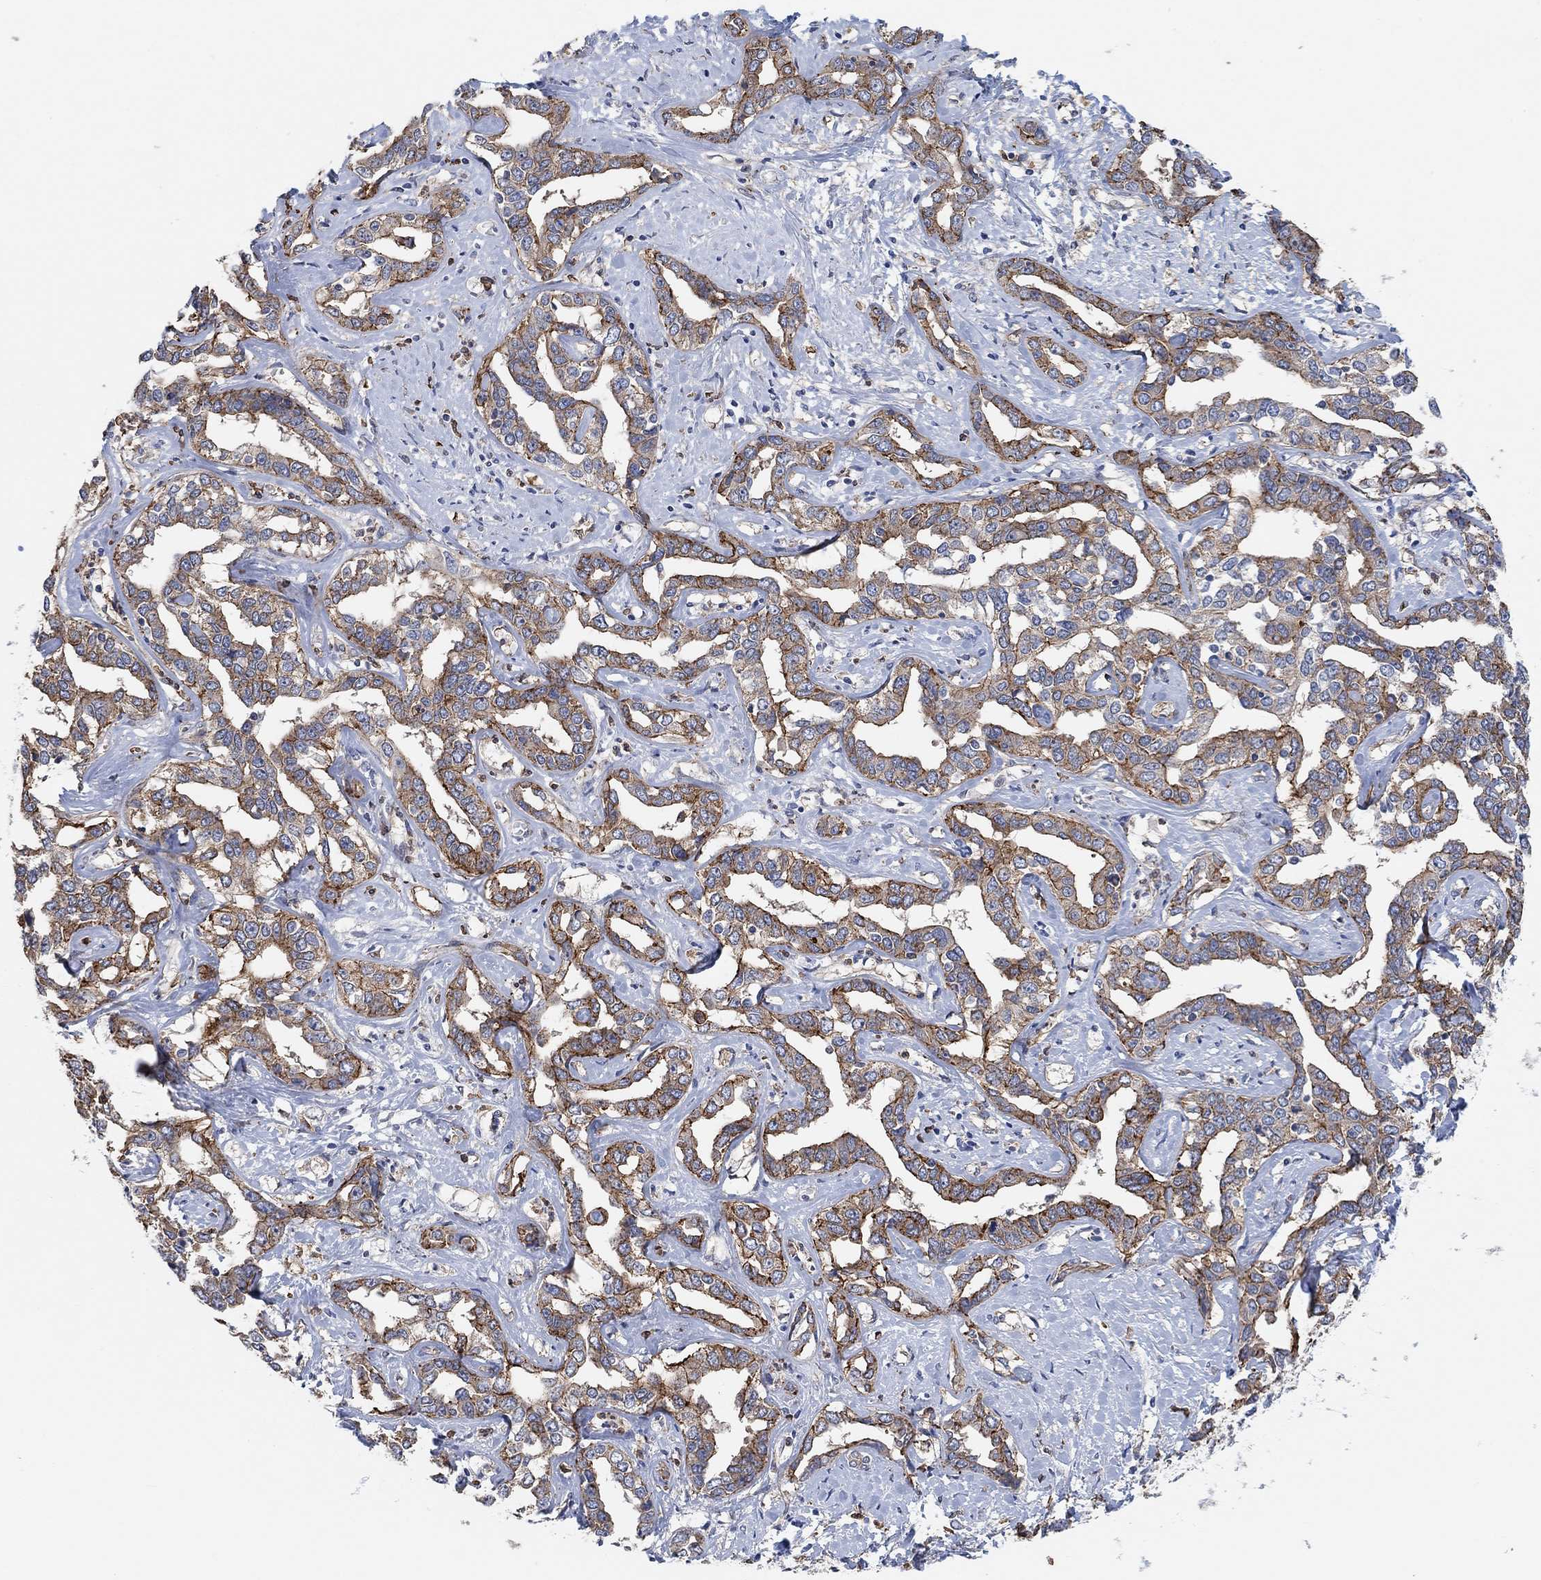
{"staining": {"intensity": "strong", "quantity": "25%-75%", "location": "cytoplasmic/membranous"}, "tissue": "liver cancer", "cell_type": "Tumor cells", "image_type": "cancer", "snomed": [{"axis": "morphology", "description": "Cholangiocarcinoma"}, {"axis": "topography", "description": "Liver"}], "caption": "Immunohistochemistry (IHC) micrograph of neoplastic tissue: liver cancer stained using immunohistochemistry (IHC) exhibits high levels of strong protein expression localized specifically in the cytoplasmic/membranous of tumor cells, appearing as a cytoplasmic/membranous brown color.", "gene": "SYT16", "patient": {"sex": "male", "age": 59}}